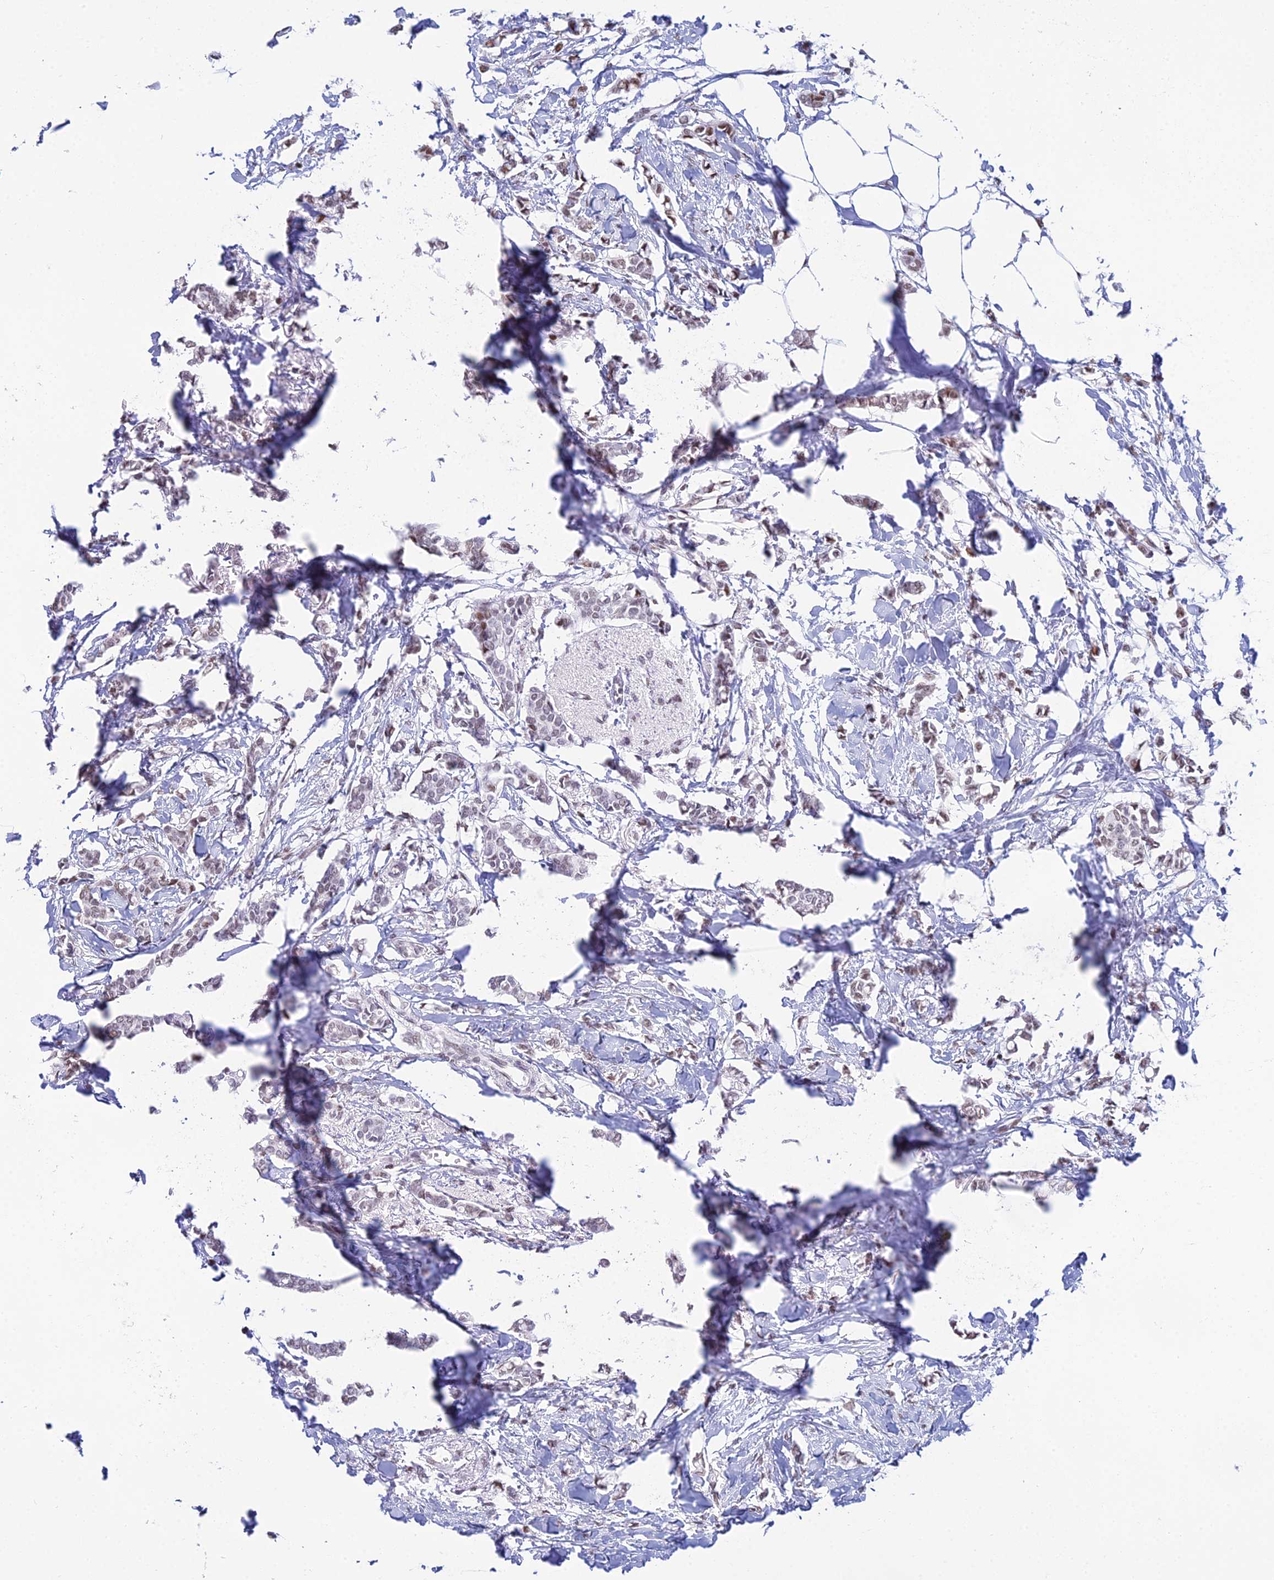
{"staining": {"intensity": "weak", "quantity": ">75%", "location": "nuclear"}, "tissue": "breast cancer", "cell_type": "Tumor cells", "image_type": "cancer", "snomed": [{"axis": "morphology", "description": "Duct carcinoma"}, {"axis": "topography", "description": "Breast"}], "caption": "Brown immunohistochemical staining in breast infiltrating ductal carcinoma demonstrates weak nuclear expression in about >75% of tumor cells. (Stains: DAB in brown, nuclei in blue, Microscopy: brightfield microscopy at high magnification).", "gene": "CDC26", "patient": {"sex": "female", "age": 41}}